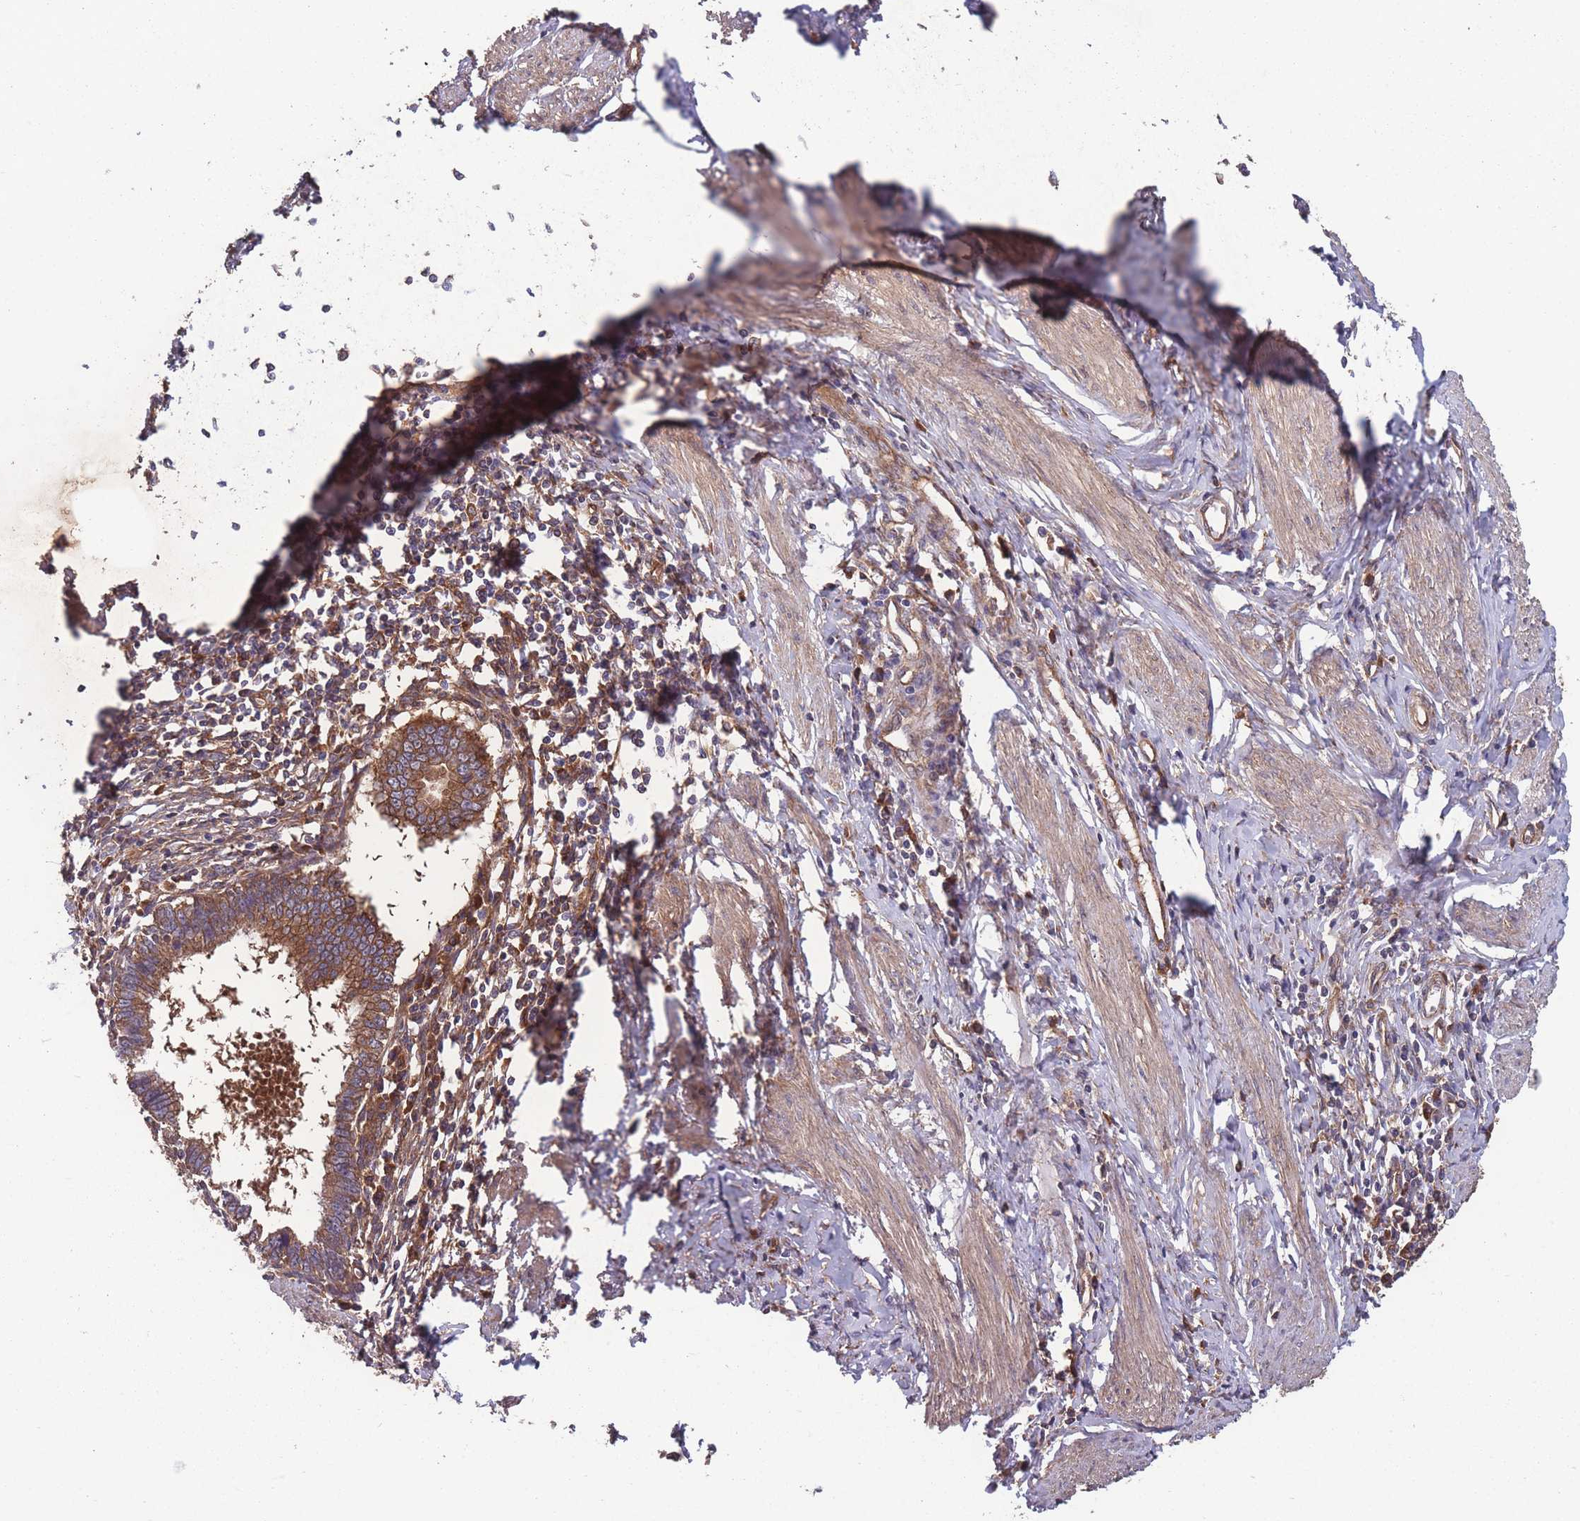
{"staining": {"intensity": "moderate", "quantity": ">75%", "location": "cytoplasmic/membranous"}, "tissue": "cervical cancer", "cell_type": "Tumor cells", "image_type": "cancer", "snomed": [{"axis": "morphology", "description": "Adenocarcinoma, NOS"}, {"axis": "topography", "description": "Cervix"}], "caption": "A micrograph of human cervical cancer (adenocarcinoma) stained for a protein displays moderate cytoplasmic/membranous brown staining in tumor cells.", "gene": "ZPR1", "patient": {"sex": "female", "age": 36}}